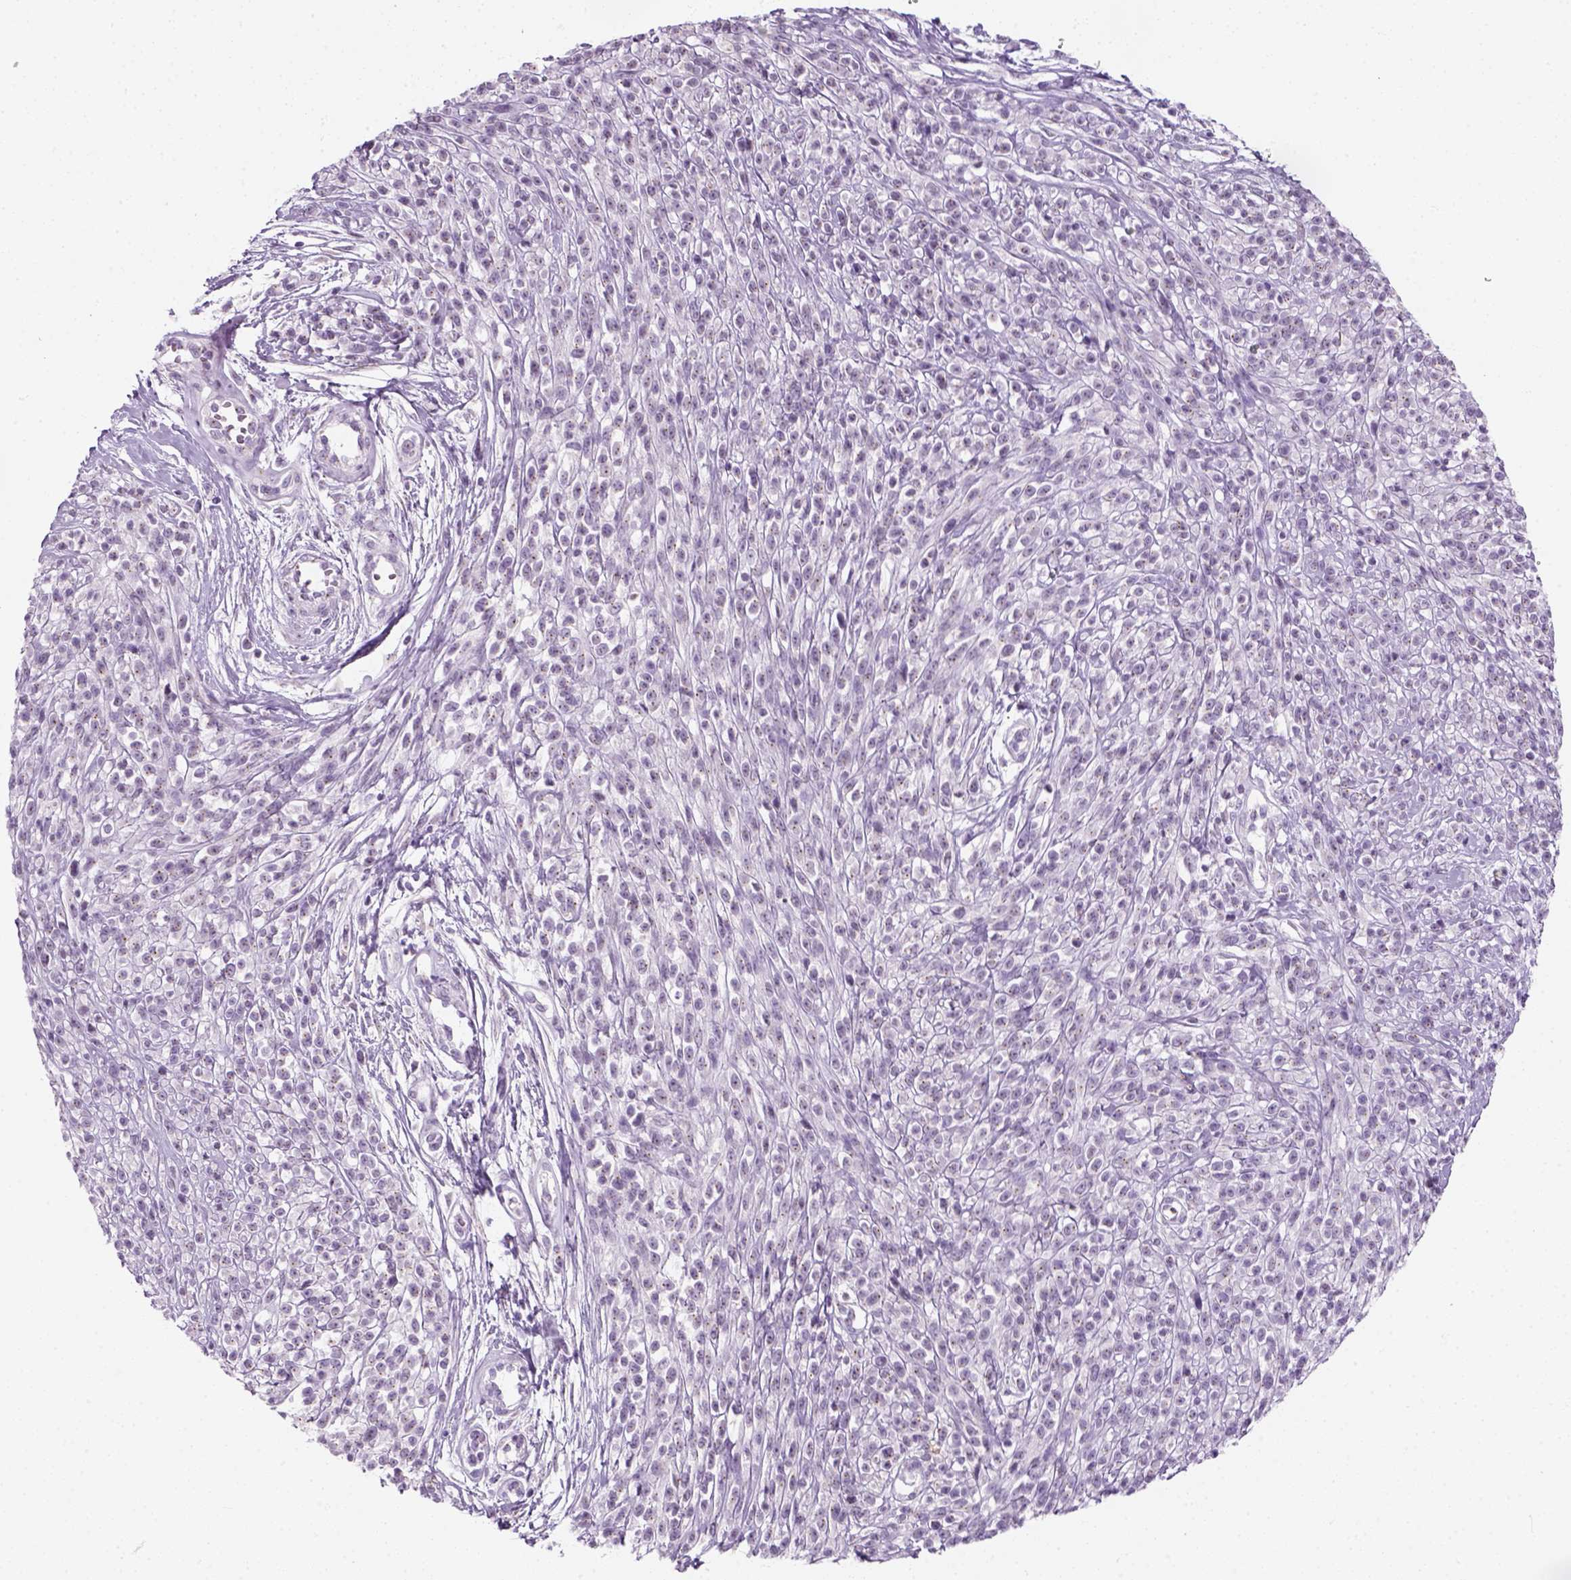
{"staining": {"intensity": "negative", "quantity": "none", "location": "none"}, "tissue": "melanoma", "cell_type": "Tumor cells", "image_type": "cancer", "snomed": [{"axis": "morphology", "description": "Malignant melanoma, NOS"}, {"axis": "topography", "description": "Skin"}, {"axis": "topography", "description": "Skin of trunk"}], "caption": "Immunohistochemical staining of malignant melanoma reveals no significant expression in tumor cells.", "gene": "IL4", "patient": {"sex": "male", "age": 74}}